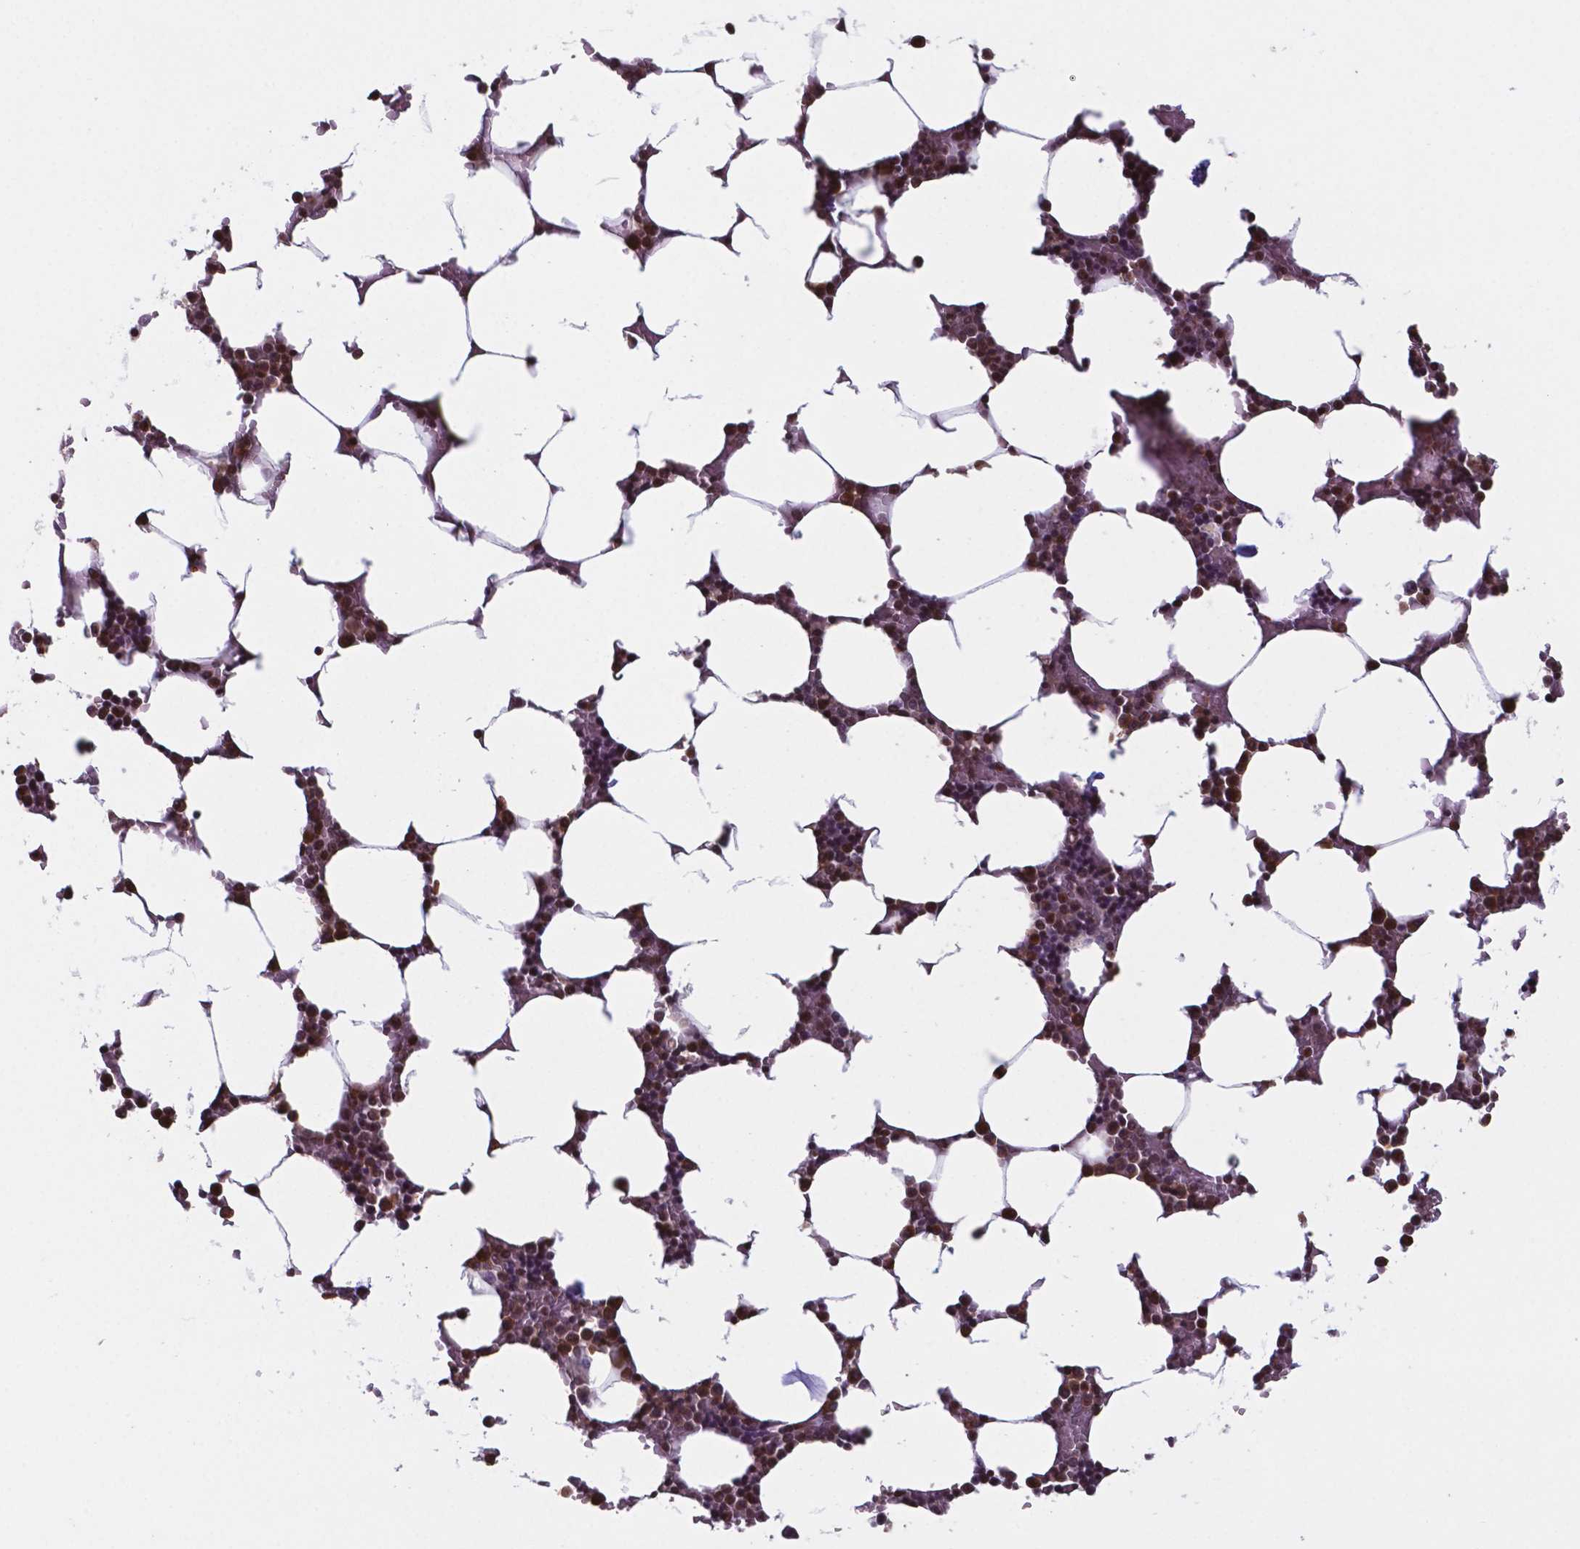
{"staining": {"intensity": "moderate", "quantity": "25%-75%", "location": "nuclear"}, "tissue": "bone marrow", "cell_type": "Hematopoietic cells", "image_type": "normal", "snomed": [{"axis": "morphology", "description": "Normal tissue, NOS"}, {"axis": "topography", "description": "Bone marrow"}], "caption": "Unremarkable bone marrow exhibits moderate nuclear expression in approximately 25%-75% of hematopoietic cells, visualized by immunohistochemistry.", "gene": "MLC1", "patient": {"sex": "female", "age": 52}}